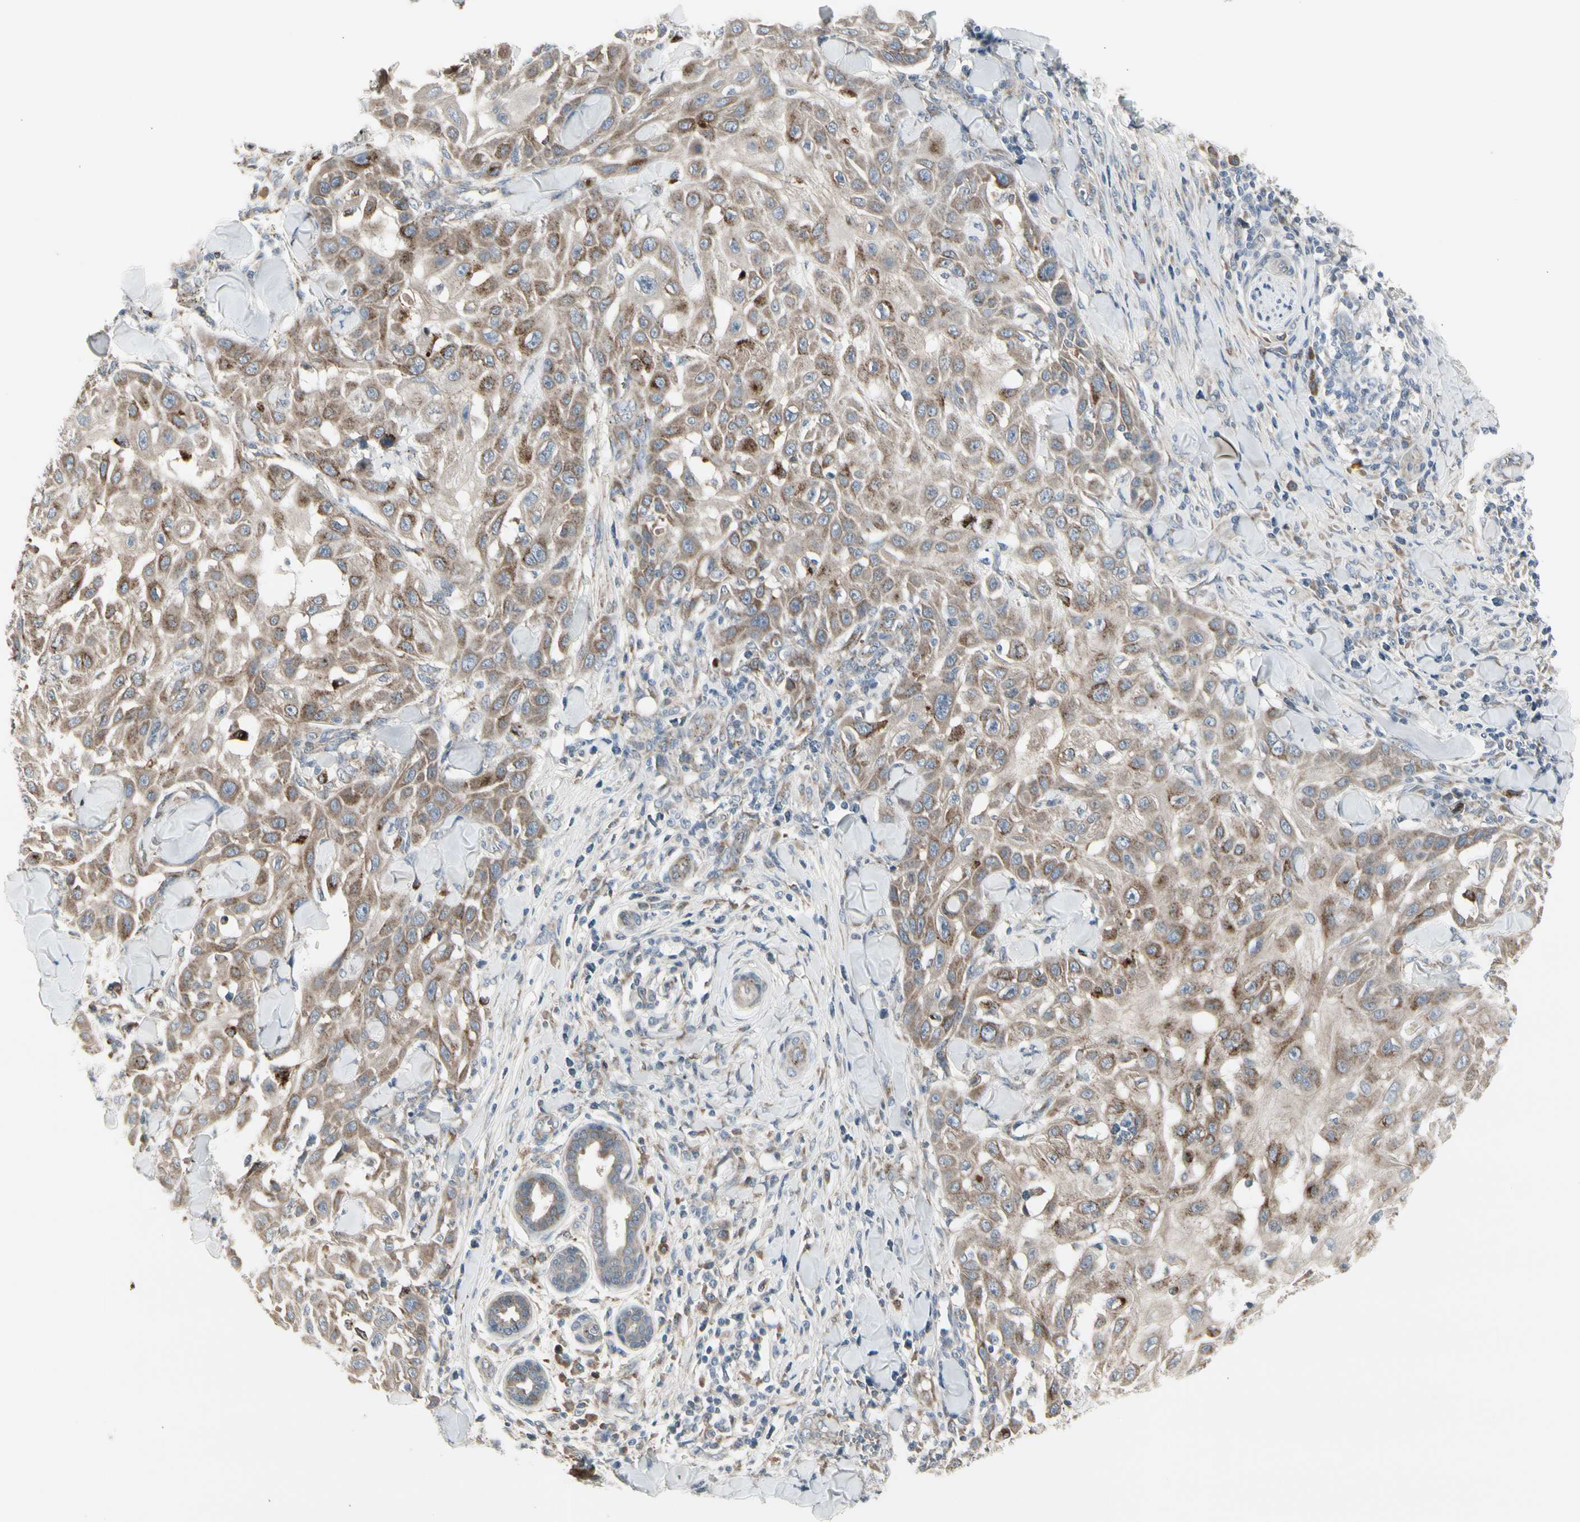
{"staining": {"intensity": "weak", "quantity": ">75%", "location": "cytoplasmic/membranous"}, "tissue": "skin cancer", "cell_type": "Tumor cells", "image_type": "cancer", "snomed": [{"axis": "morphology", "description": "Squamous cell carcinoma, NOS"}, {"axis": "topography", "description": "Skin"}], "caption": "Immunohistochemistry photomicrograph of skin cancer stained for a protein (brown), which reveals low levels of weak cytoplasmic/membranous positivity in about >75% of tumor cells.", "gene": "GRN", "patient": {"sex": "male", "age": 24}}